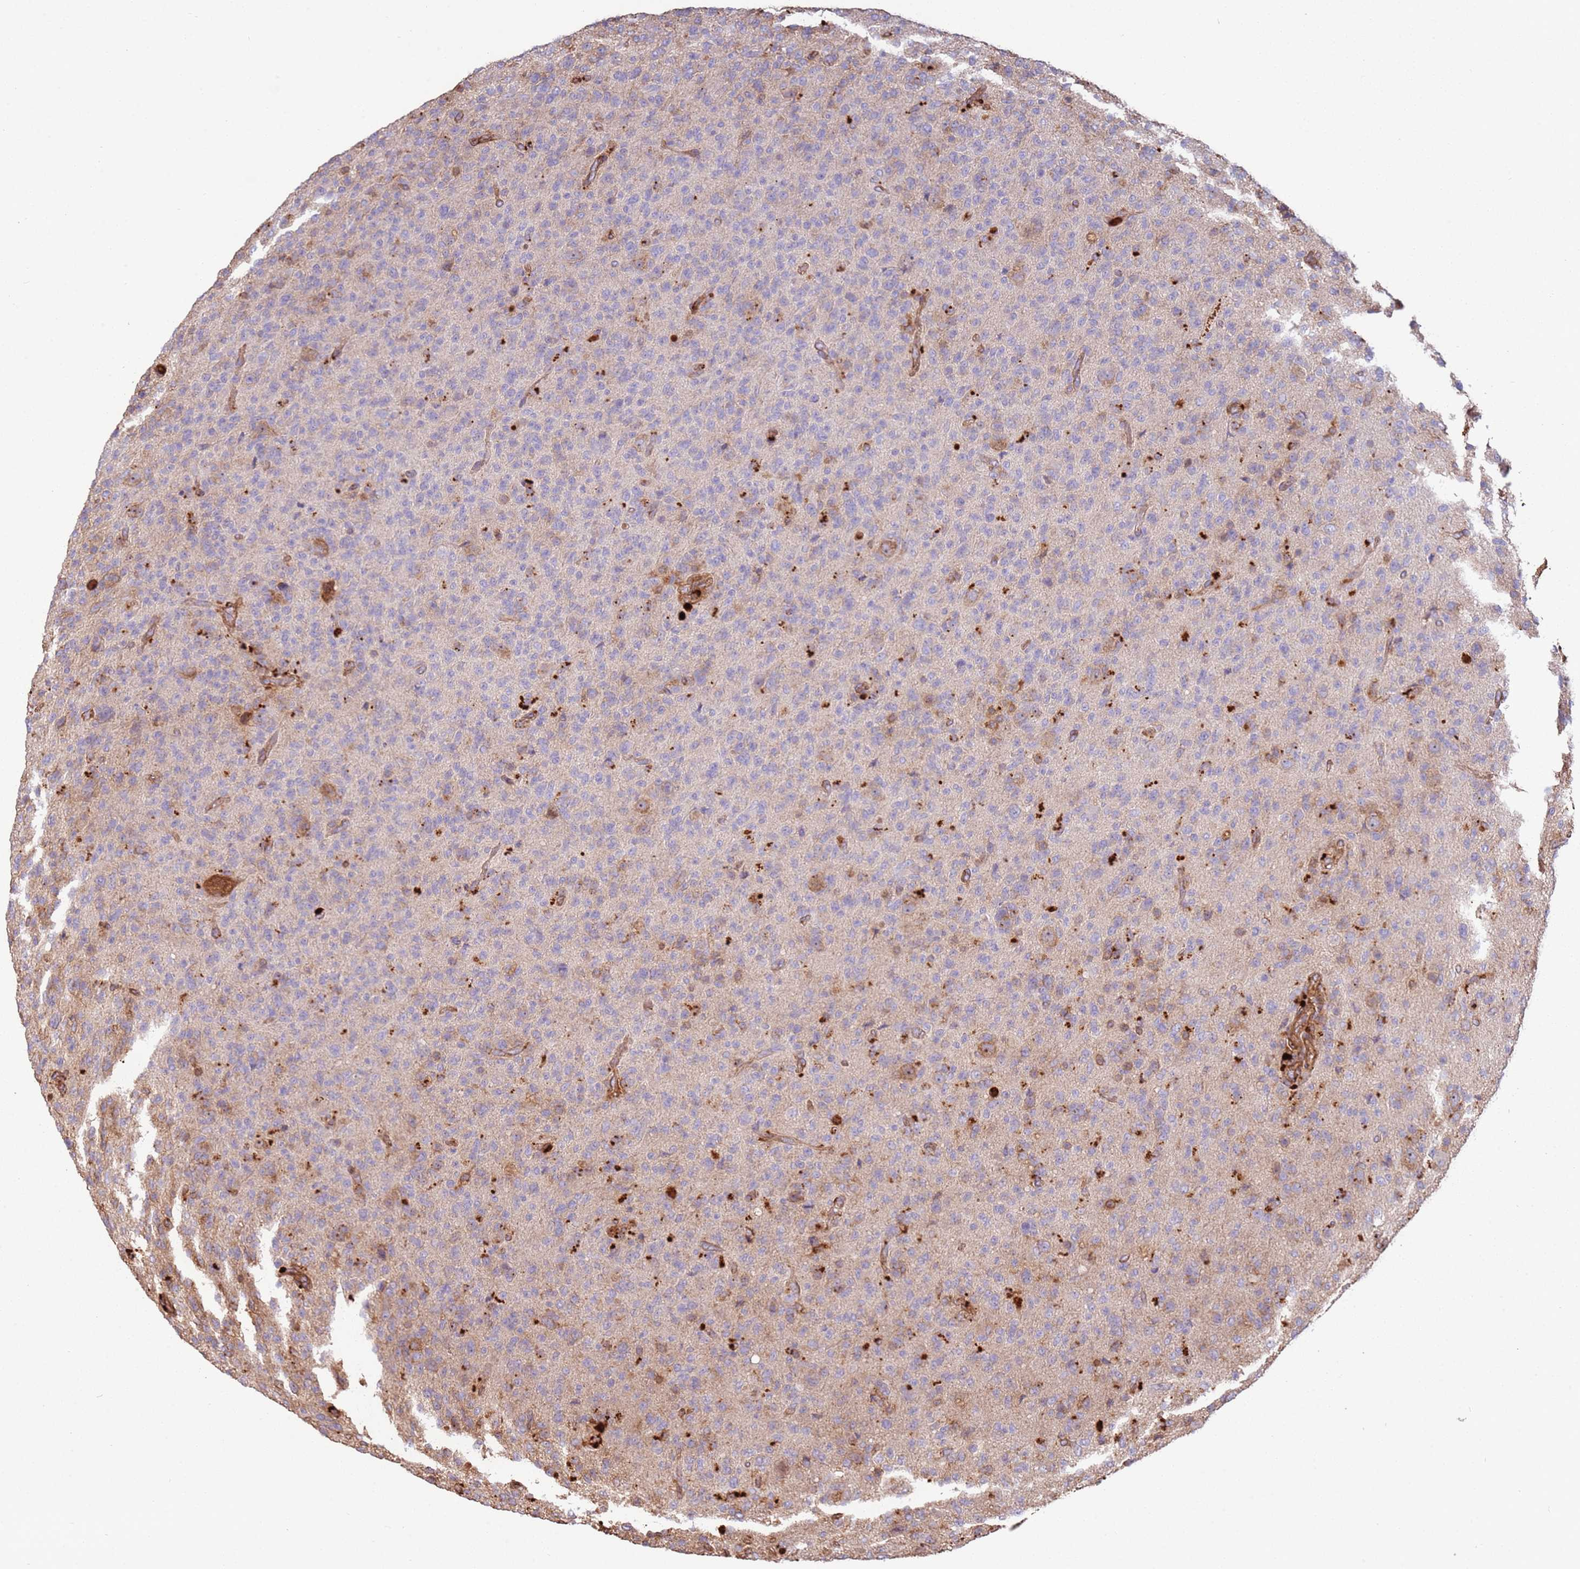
{"staining": {"intensity": "negative", "quantity": "none", "location": "none"}, "tissue": "glioma", "cell_type": "Tumor cells", "image_type": "cancer", "snomed": [{"axis": "morphology", "description": "Glioma, malignant, High grade"}, {"axis": "topography", "description": "Brain"}], "caption": "IHC histopathology image of neoplastic tissue: glioma stained with DAB reveals no significant protein expression in tumor cells.", "gene": "NDUFAF4", "patient": {"sex": "female", "age": 57}}